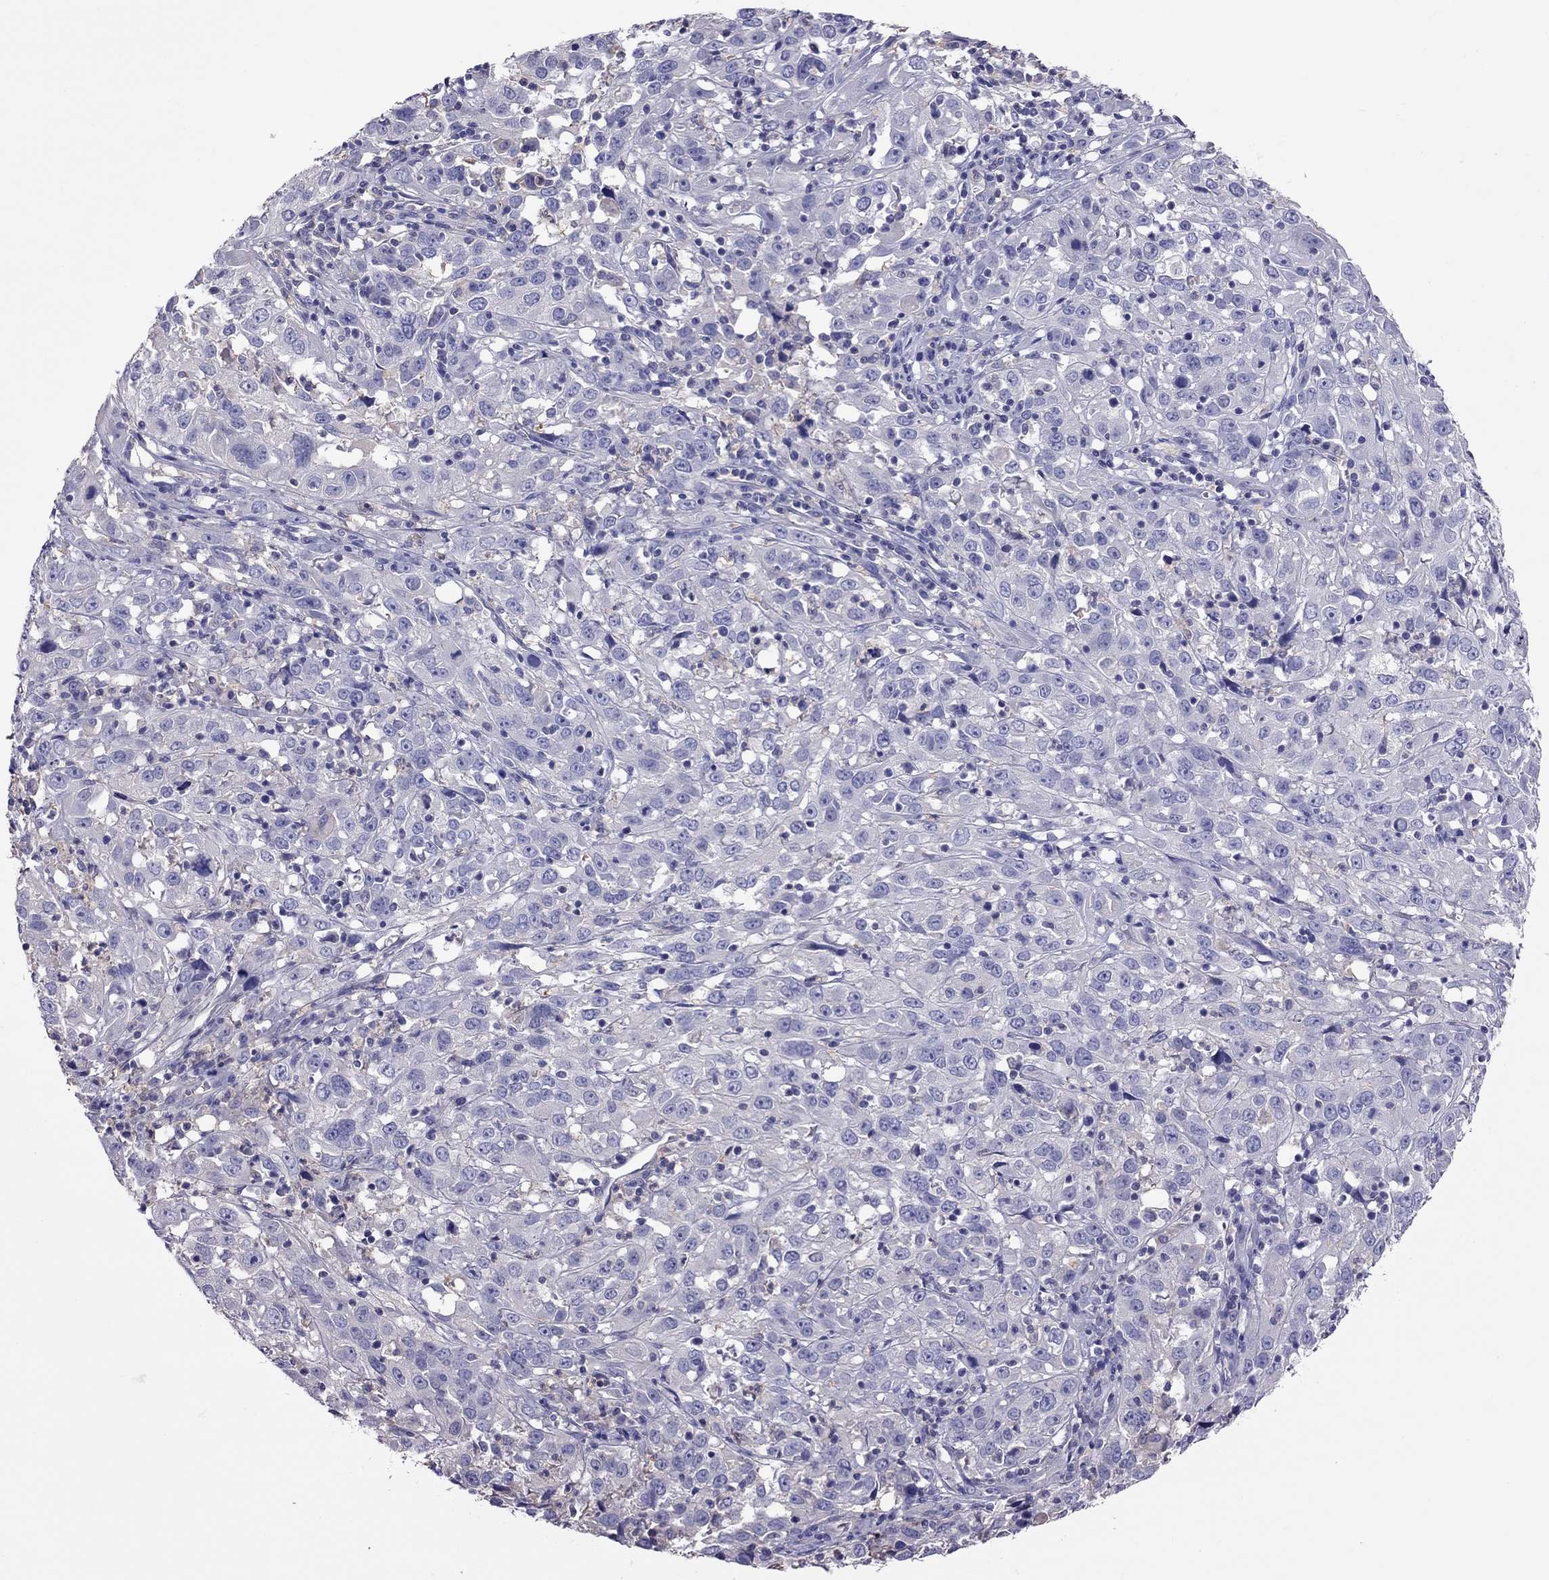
{"staining": {"intensity": "negative", "quantity": "none", "location": "none"}, "tissue": "cervical cancer", "cell_type": "Tumor cells", "image_type": "cancer", "snomed": [{"axis": "morphology", "description": "Squamous cell carcinoma, NOS"}, {"axis": "topography", "description": "Cervix"}], "caption": "Immunohistochemistry of human cervical cancer demonstrates no positivity in tumor cells. (DAB (3,3'-diaminobenzidine) immunohistochemistry (IHC) visualized using brightfield microscopy, high magnification).", "gene": "TEX22", "patient": {"sex": "female", "age": 32}}